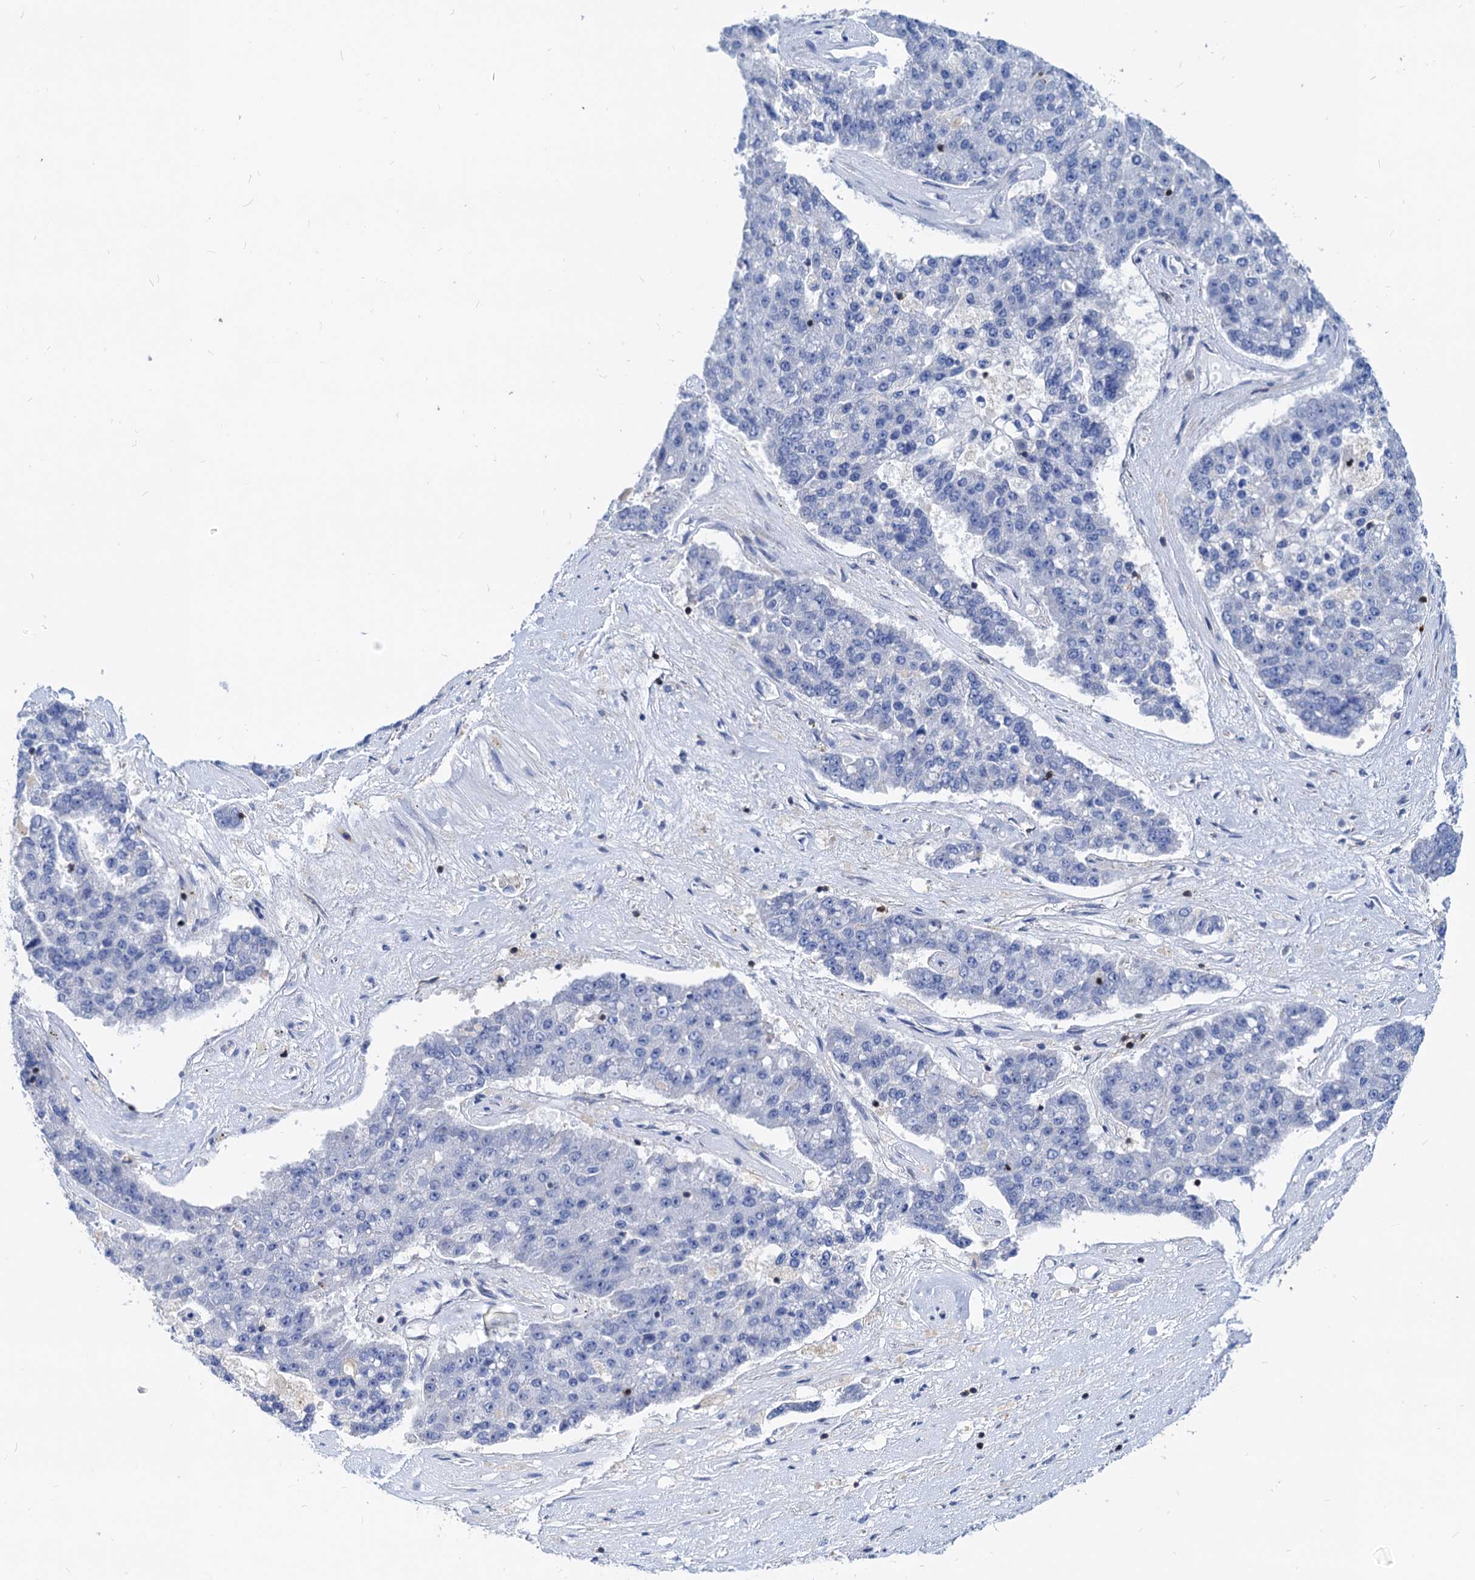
{"staining": {"intensity": "negative", "quantity": "none", "location": "none"}, "tissue": "pancreatic cancer", "cell_type": "Tumor cells", "image_type": "cancer", "snomed": [{"axis": "morphology", "description": "Adenocarcinoma, NOS"}, {"axis": "topography", "description": "Pancreas"}], "caption": "The histopathology image shows no significant positivity in tumor cells of adenocarcinoma (pancreatic). (Brightfield microscopy of DAB (3,3'-diaminobenzidine) immunohistochemistry (IHC) at high magnification).", "gene": "LCP2", "patient": {"sex": "male", "age": 50}}